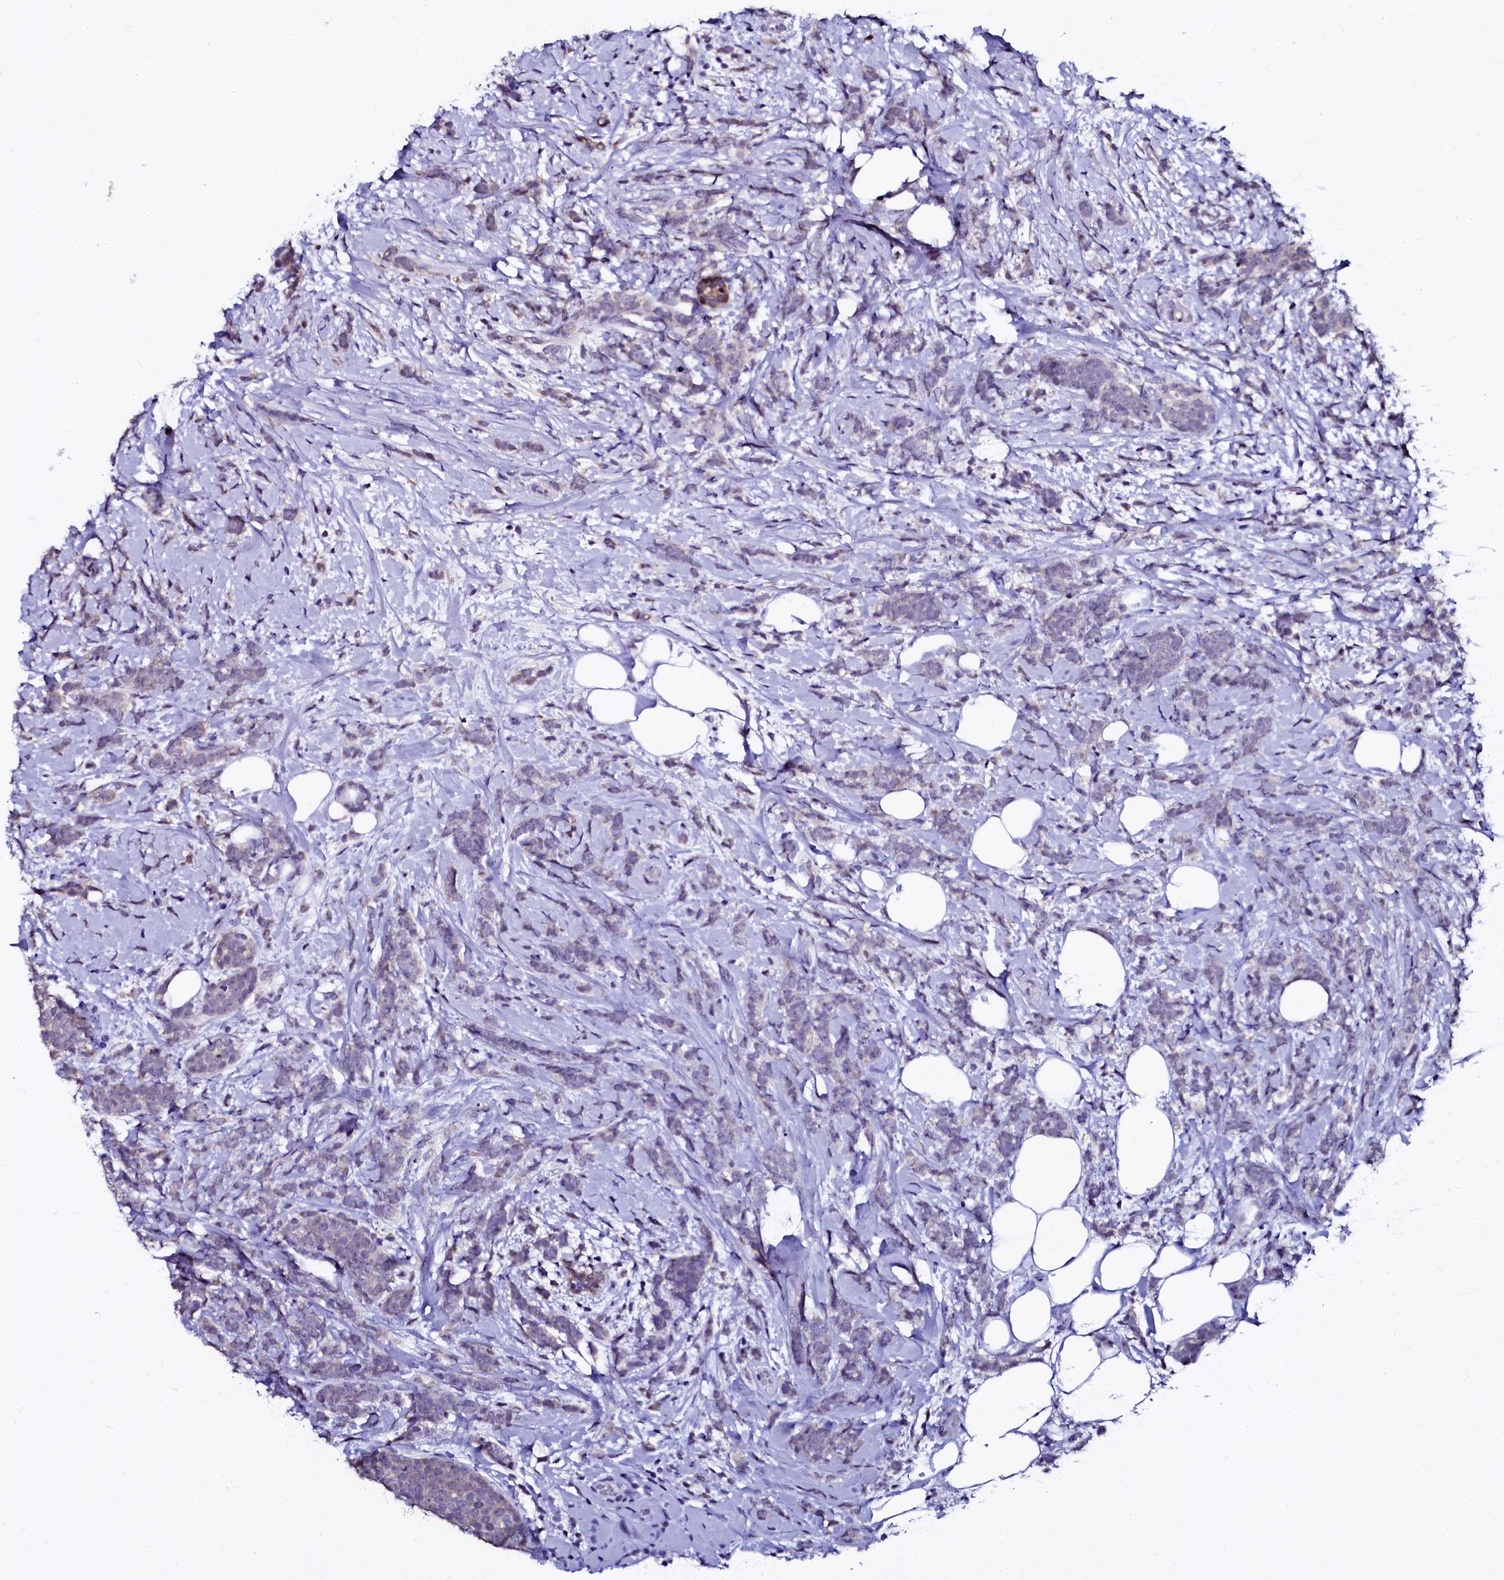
{"staining": {"intensity": "negative", "quantity": "none", "location": "none"}, "tissue": "breast cancer", "cell_type": "Tumor cells", "image_type": "cancer", "snomed": [{"axis": "morphology", "description": "Lobular carcinoma"}, {"axis": "topography", "description": "Breast"}], "caption": "Immunohistochemistry (IHC) of breast cancer exhibits no staining in tumor cells.", "gene": "CTDSPL2", "patient": {"sex": "female", "age": 58}}